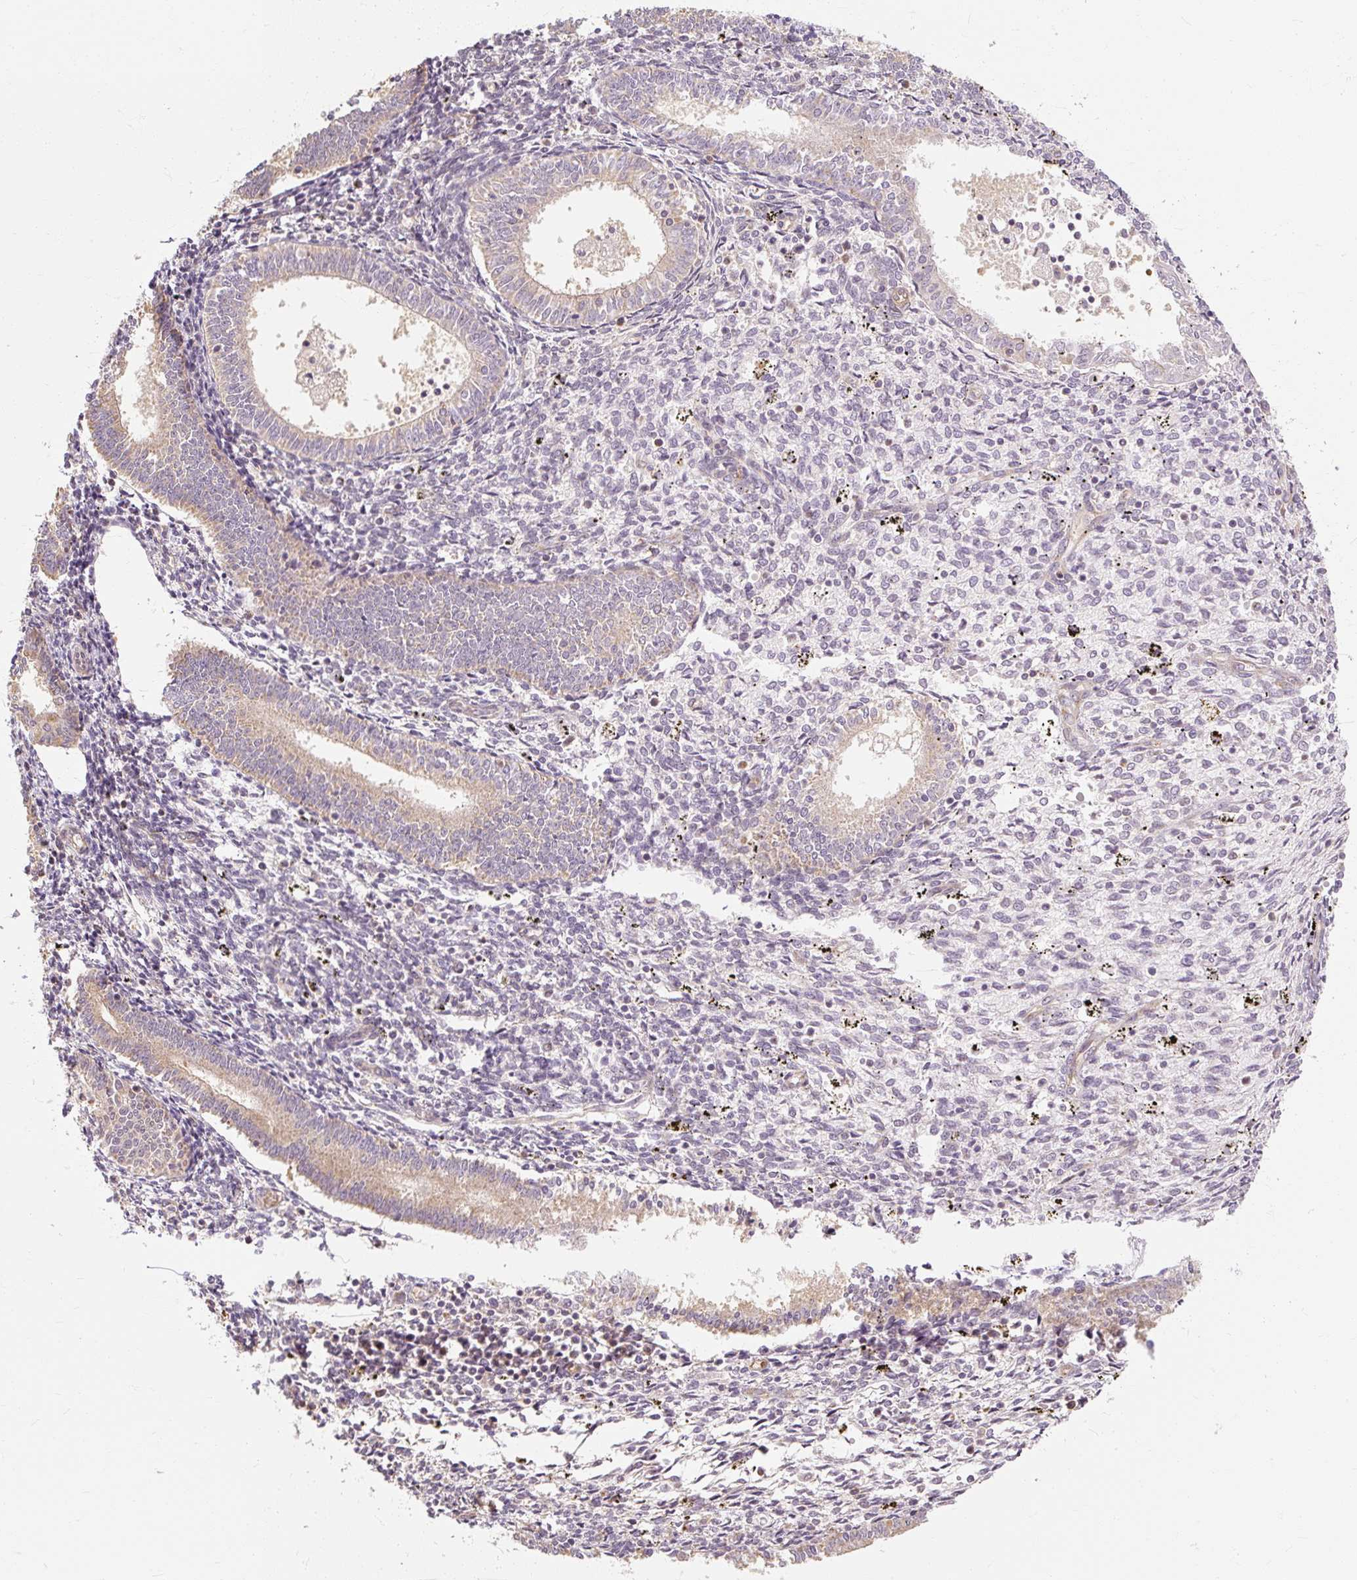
{"staining": {"intensity": "negative", "quantity": "none", "location": "none"}, "tissue": "endometrium", "cell_type": "Cells in endometrial stroma", "image_type": "normal", "snomed": [{"axis": "morphology", "description": "Normal tissue, NOS"}, {"axis": "topography", "description": "Endometrium"}], "caption": "DAB (3,3'-diaminobenzidine) immunohistochemical staining of unremarkable human endometrium demonstrates no significant expression in cells in endometrial stroma. Nuclei are stained in blue.", "gene": "RB1CC1", "patient": {"sex": "female", "age": 41}}